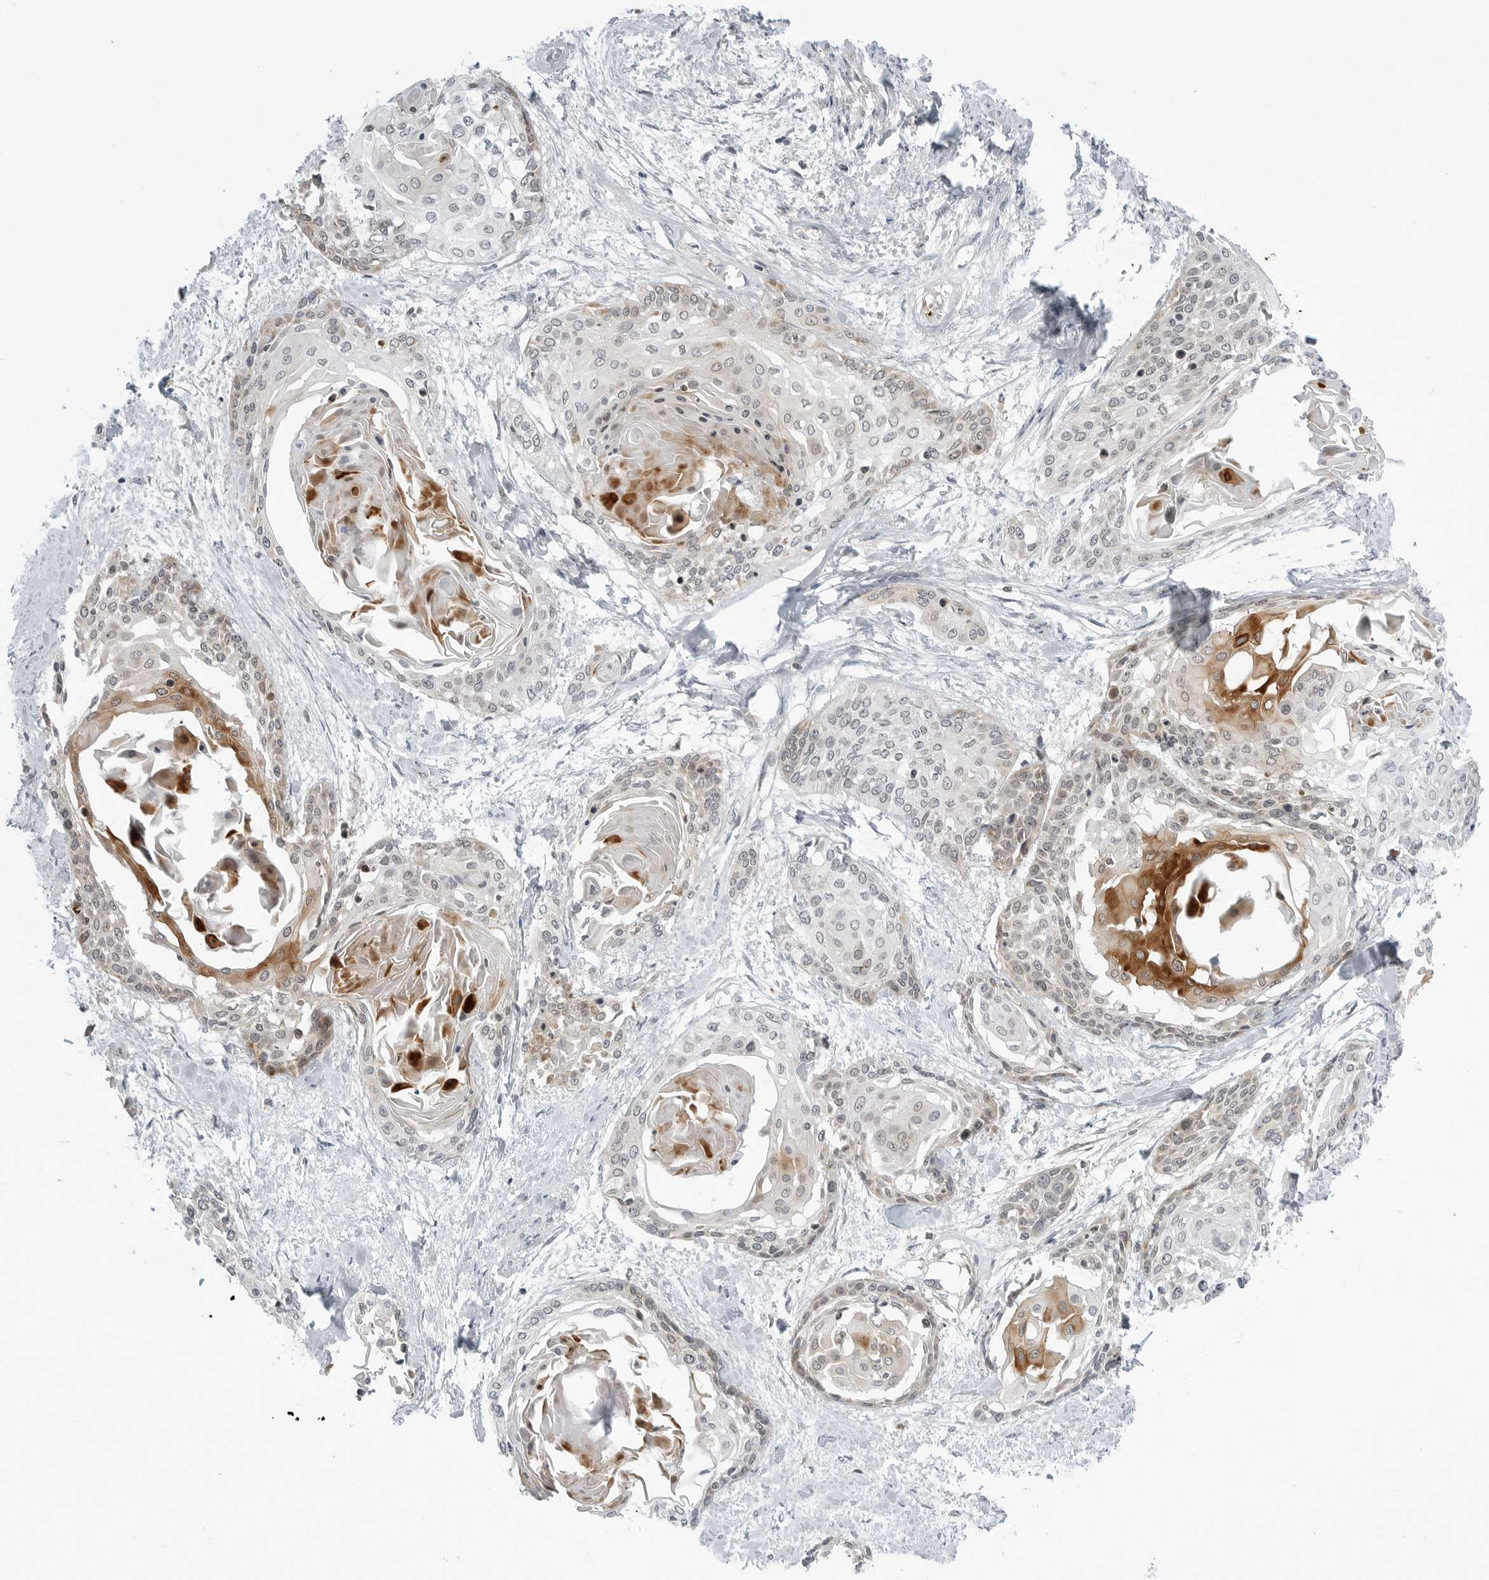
{"staining": {"intensity": "moderate", "quantity": "<25%", "location": "cytoplasmic/membranous"}, "tissue": "cervical cancer", "cell_type": "Tumor cells", "image_type": "cancer", "snomed": [{"axis": "morphology", "description": "Squamous cell carcinoma, NOS"}, {"axis": "topography", "description": "Cervix"}], "caption": "Immunohistochemistry (IHC) micrograph of cervical squamous cell carcinoma stained for a protein (brown), which shows low levels of moderate cytoplasmic/membranous positivity in approximately <25% of tumor cells.", "gene": "PEX2", "patient": {"sex": "female", "age": 57}}